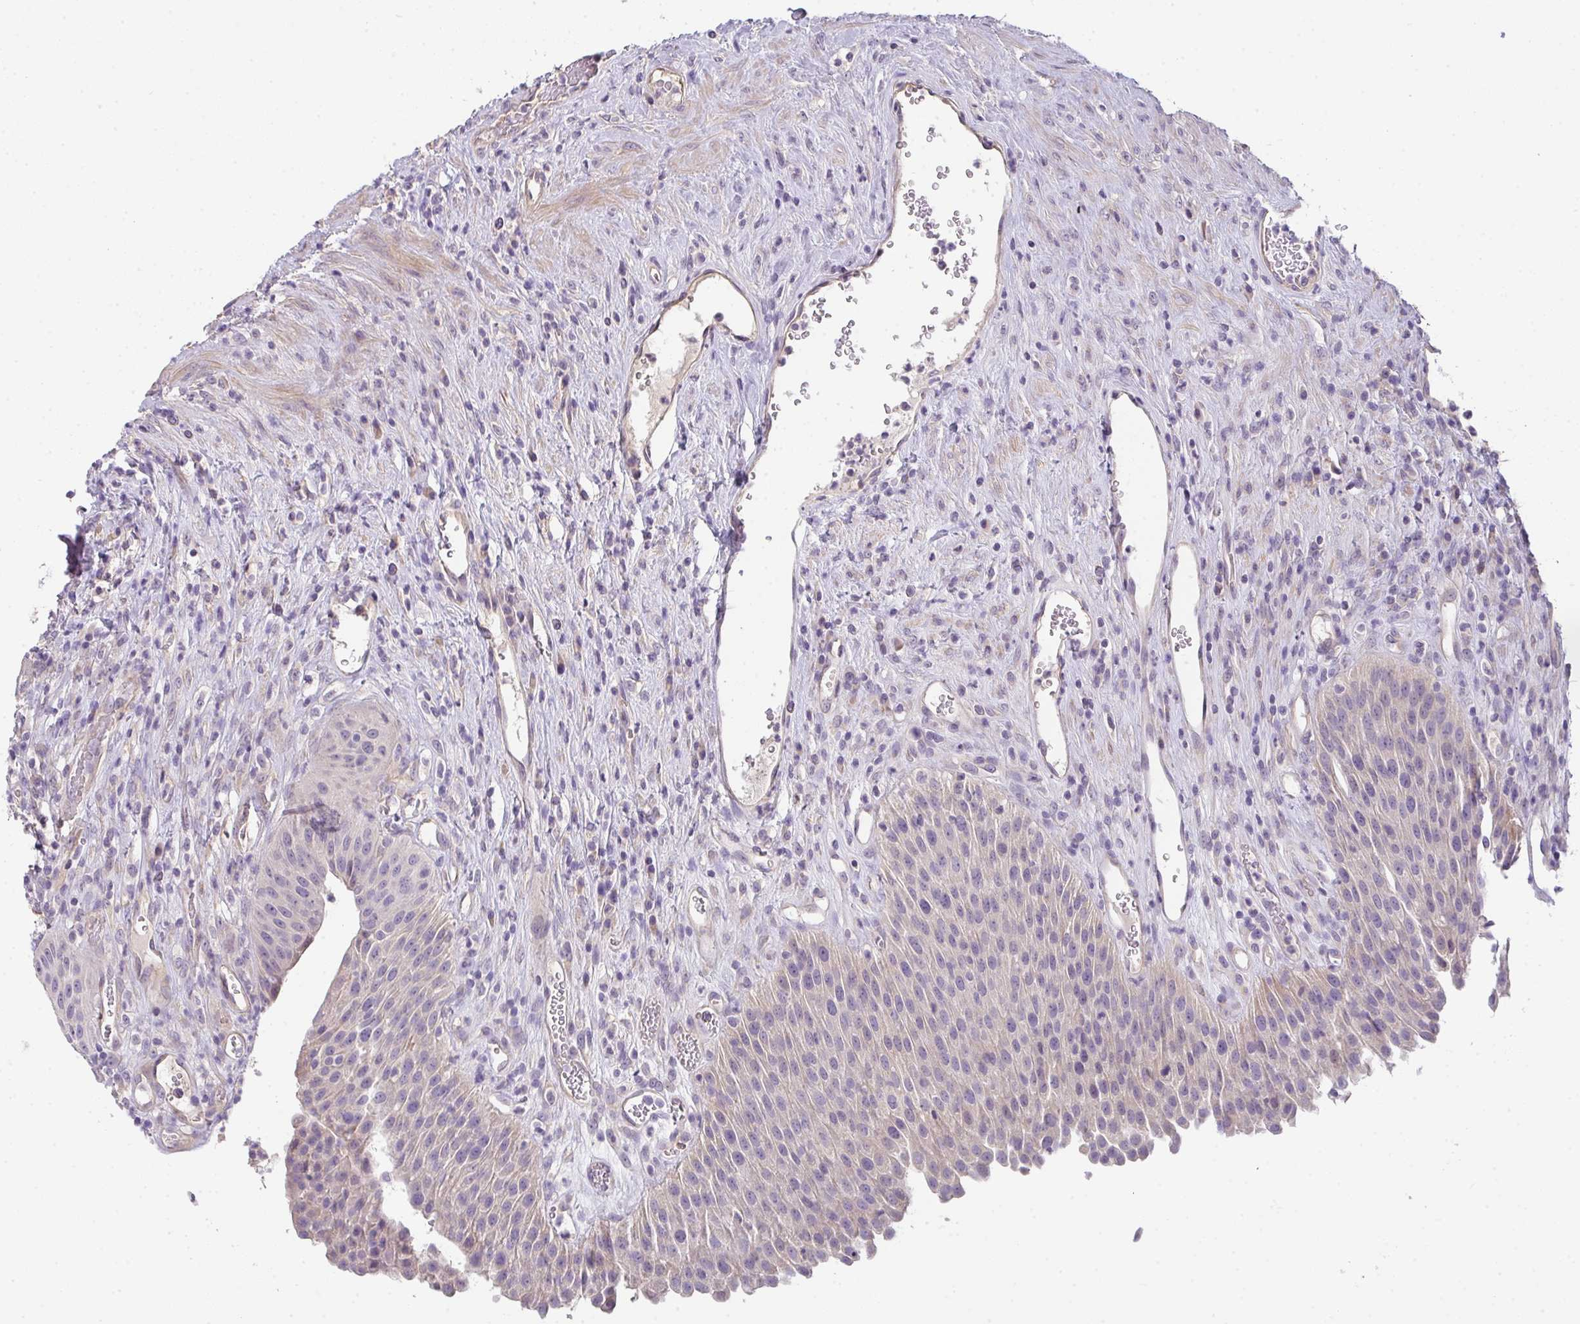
{"staining": {"intensity": "weak", "quantity": "<25%", "location": "cytoplasmic/membranous"}, "tissue": "urinary bladder", "cell_type": "Urothelial cells", "image_type": "normal", "snomed": [{"axis": "morphology", "description": "Normal tissue, NOS"}, {"axis": "topography", "description": "Urinary bladder"}], "caption": "This is an immunohistochemistry photomicrograph of normal urinary bladder. There is no expression in urothelial cells.", "gene": "FILIP1", "patient": {"sex": "female", "age": 56}}